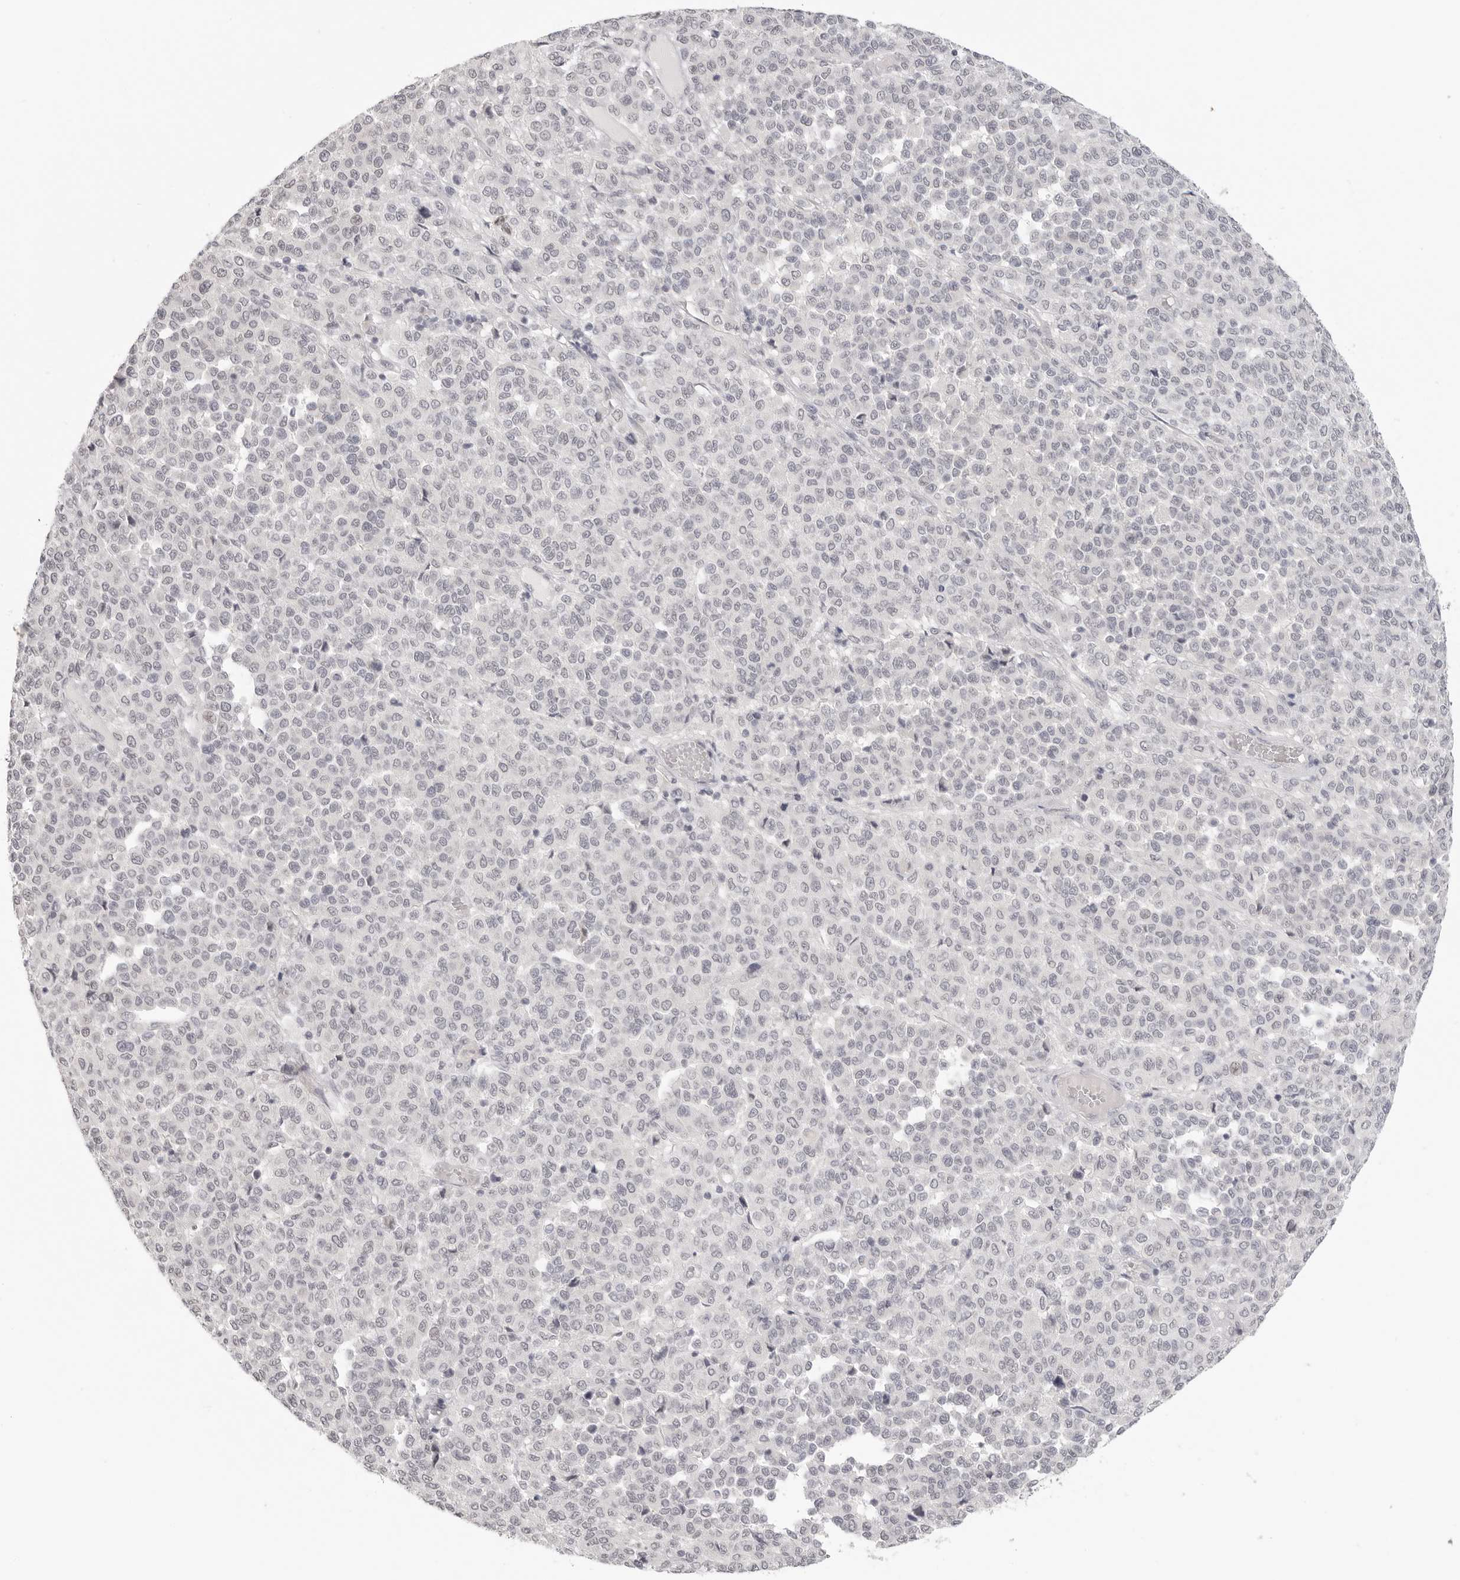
{"staining": {"intensity": "negative", "quantity": "none", "location": "none"}, "tissue": "melanoma", "cell_type": "Tumor cells", "image_type": "cancer", "snomed": [{"axis": "morphology", "description": "Malignant melanoma, Metastatic site"}, {"axis": "topography", "description": "Pancreas"}], "caption": "A high-resolution micrograph shows immunohistochemistry staining of melanoma, which reveals no significant expression in tumor cells.", "gene": "KLK11", "patient": {"sex": "female", "age": 30}}